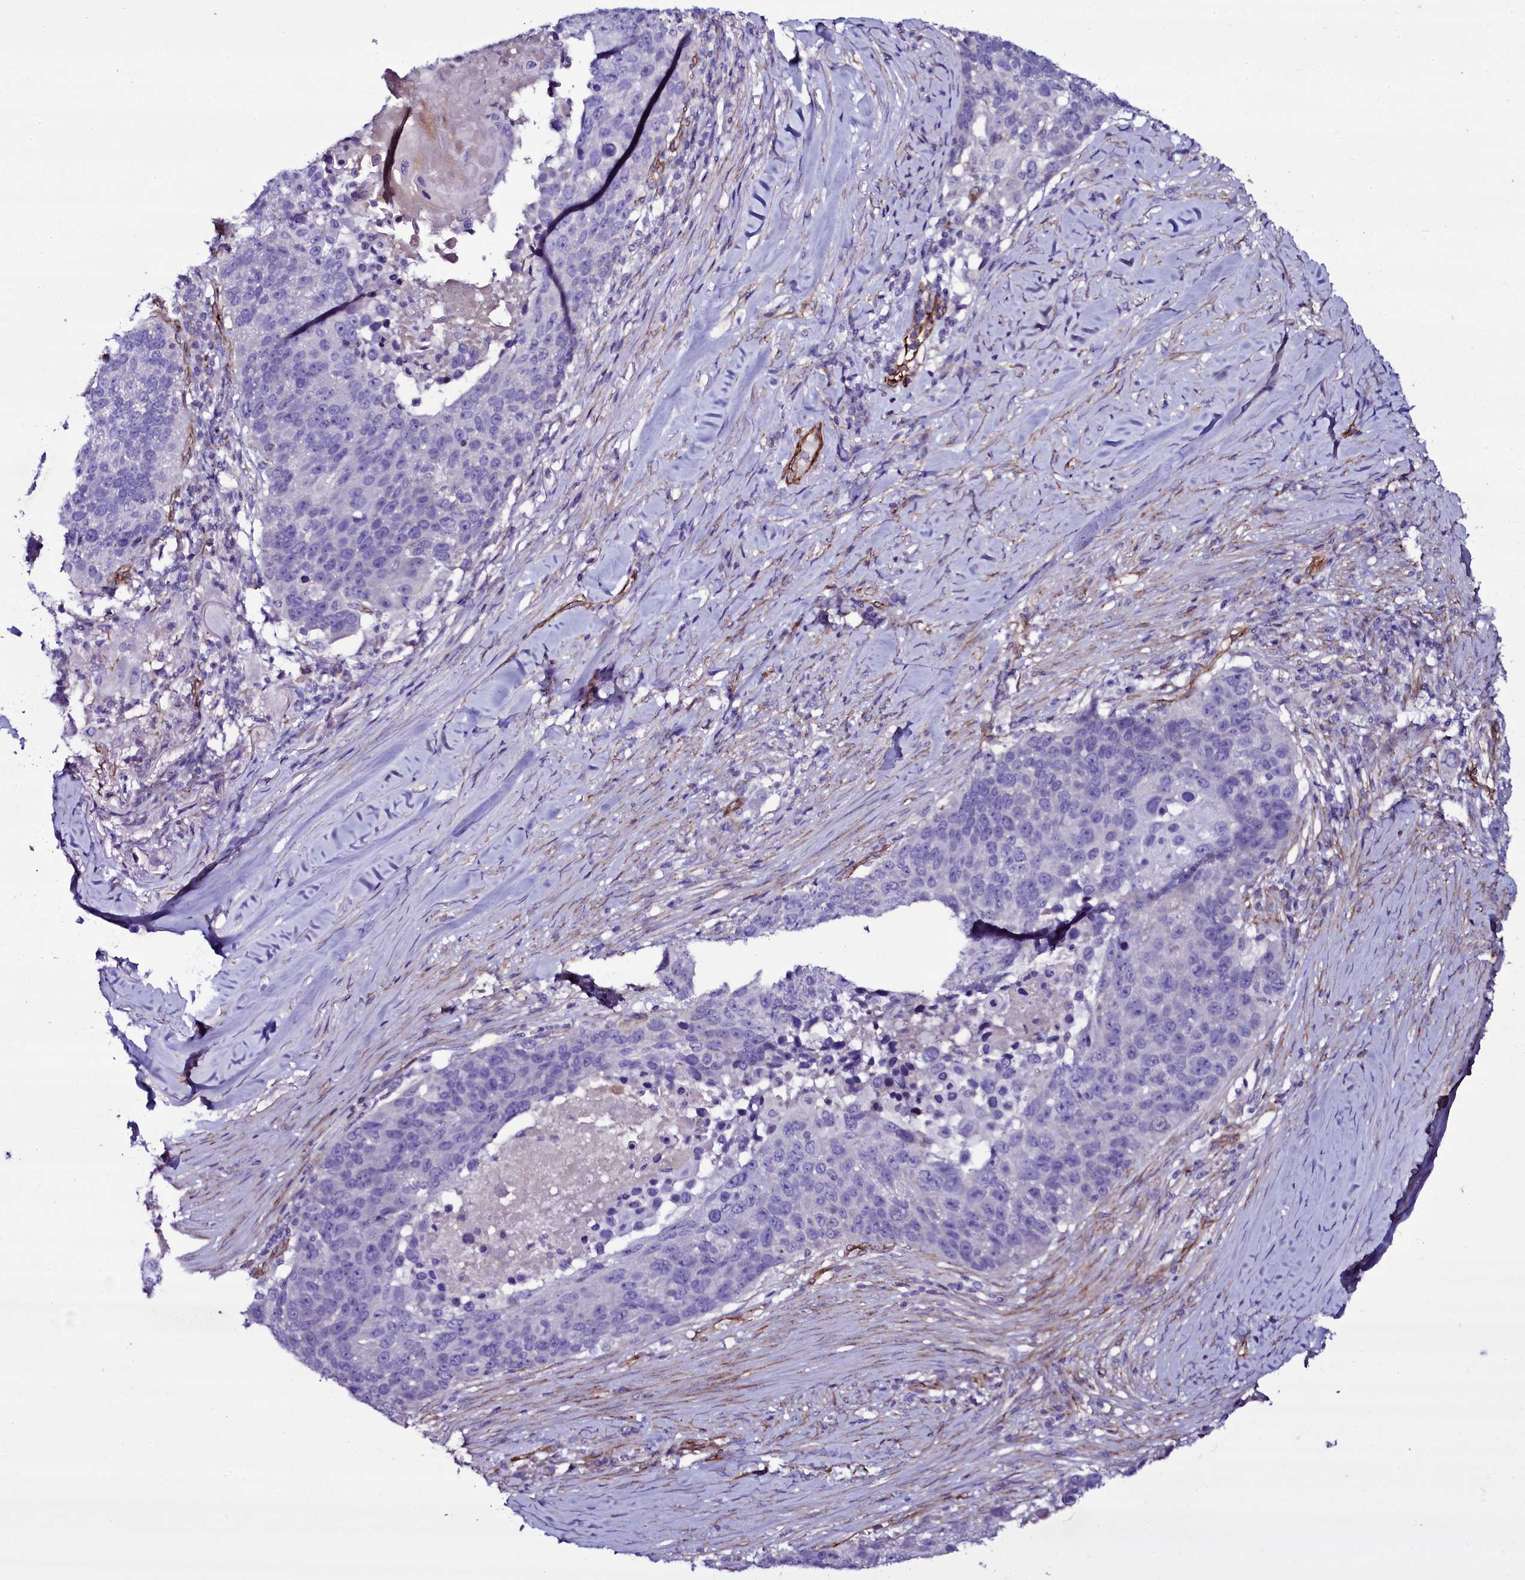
{"staining": {"intensity": "negative", "quantity": "none", "location": "none"}, "tissue": "lung cancer", "cell_type": "Tumor cells", "image_type": "cancer", "snomed": [{"axis": "morphology", "description": "Normal tissue, NOS"}, {"axis": "morphology", "description": "Squamous cell carcinoma, NOS"}, {"axis": "topography", "description": "Lymph node"}, {"axis": "topography", "description": "Lung"}], "caption": "This is an immunohistochemistry photomicrograph of human lung squamous cell carcinoma. There is no expression in tumor cells.", "gene": "MEX3C", "patient": {"sex": "male", "age": 66}}